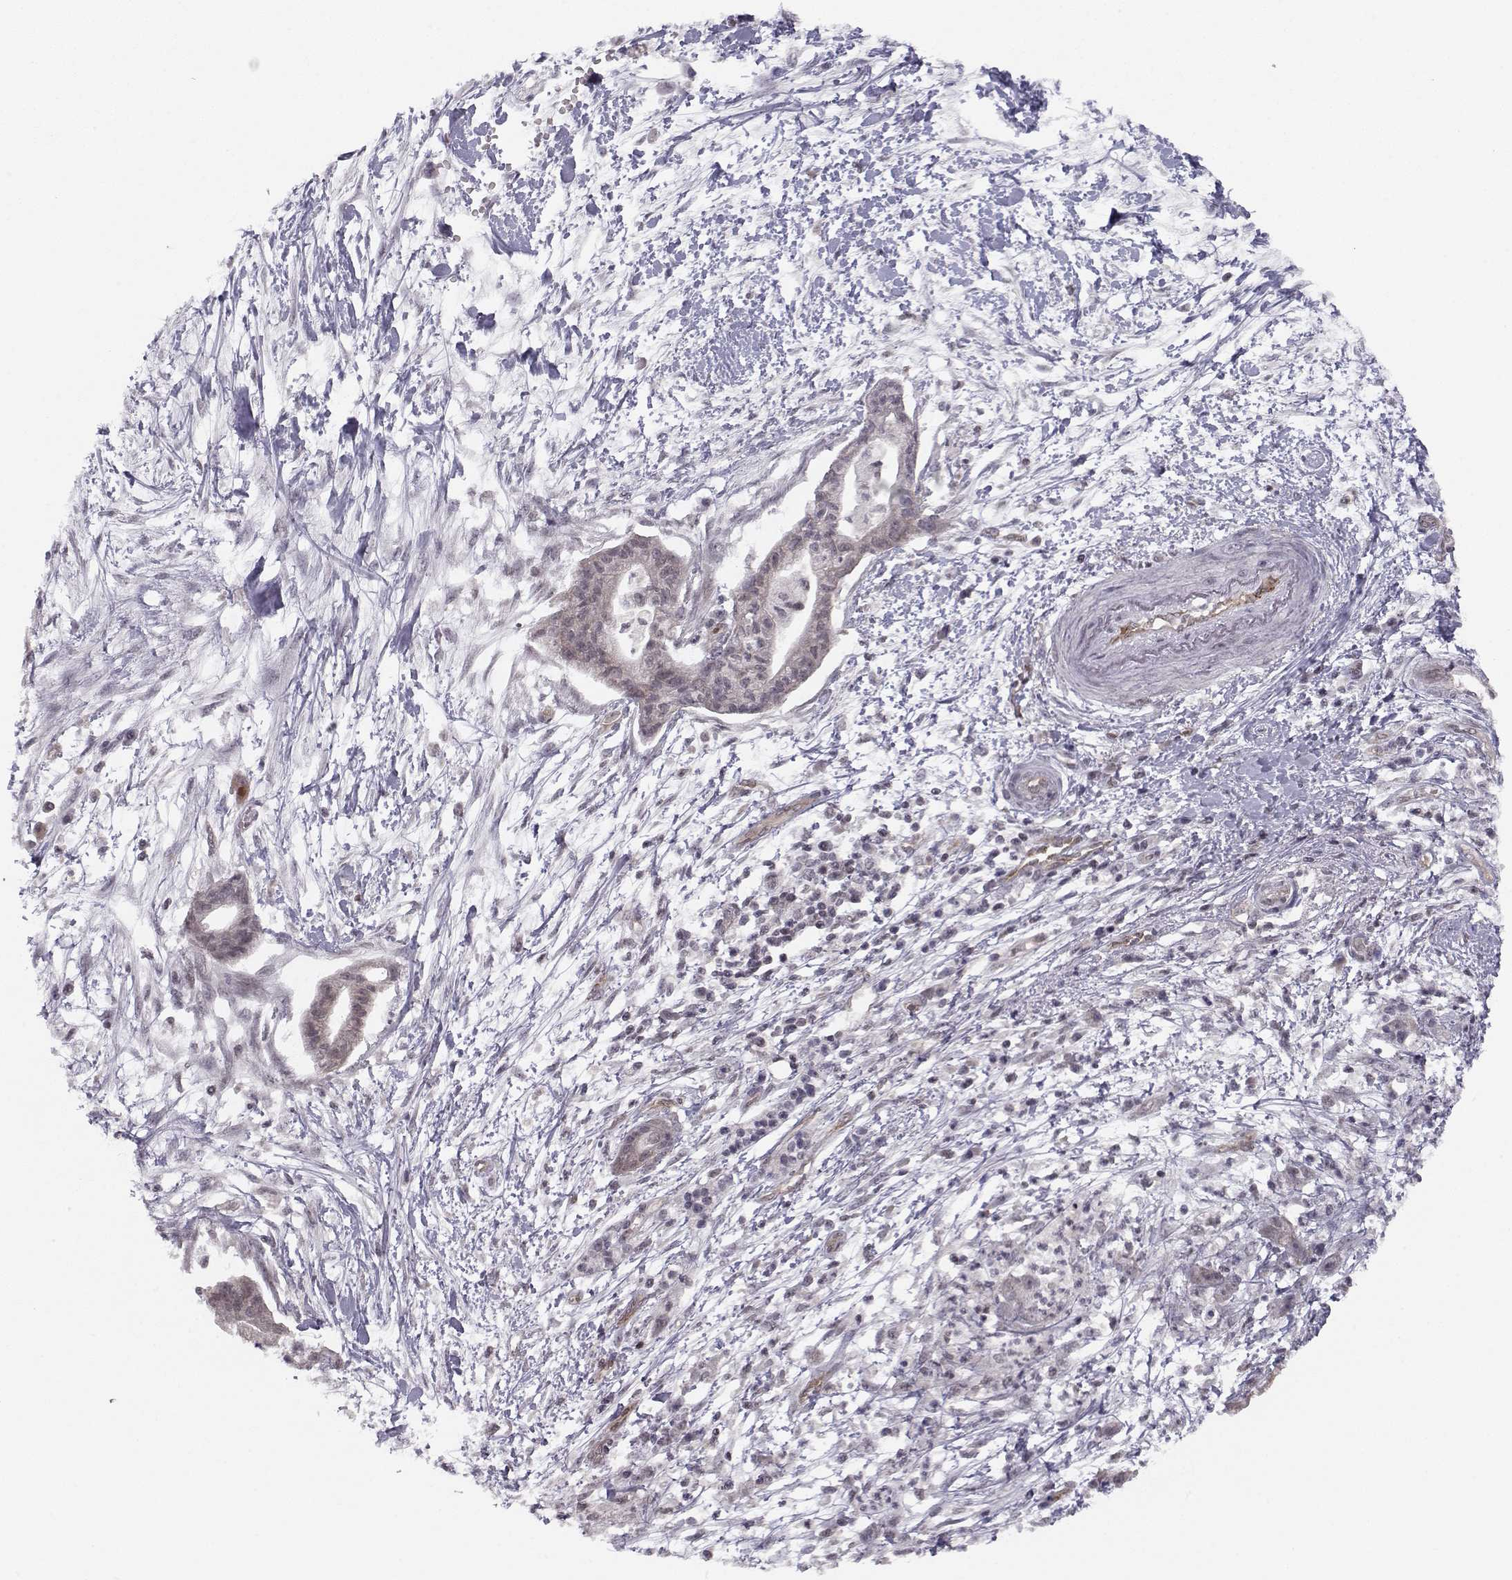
{"staining": {"intensity": "negative", "quantity": "none", "location": "none"}, "tissue": "pancreatic cancer", "cell_type": "Tumor cells", "image_type": "cancer", "snomed": [{"axis": "morphology", "description": "Normal tissue, NOS"}, {"axis": "morphology", "description": "Adenocarcinoma, NOS"}, {"axis": "topography", "description": "Lymph node"}, {"axis": "topography", "description": "Pancreas"}], "caption": "IHC of human pancreatic adenocarcinoma shows no positivity in tumor cells. (Immunohistochemistry, brightfield microscopy, high magnification).", "gene": "KIF13B", "patient": {"sex": "female", "age": 58}}